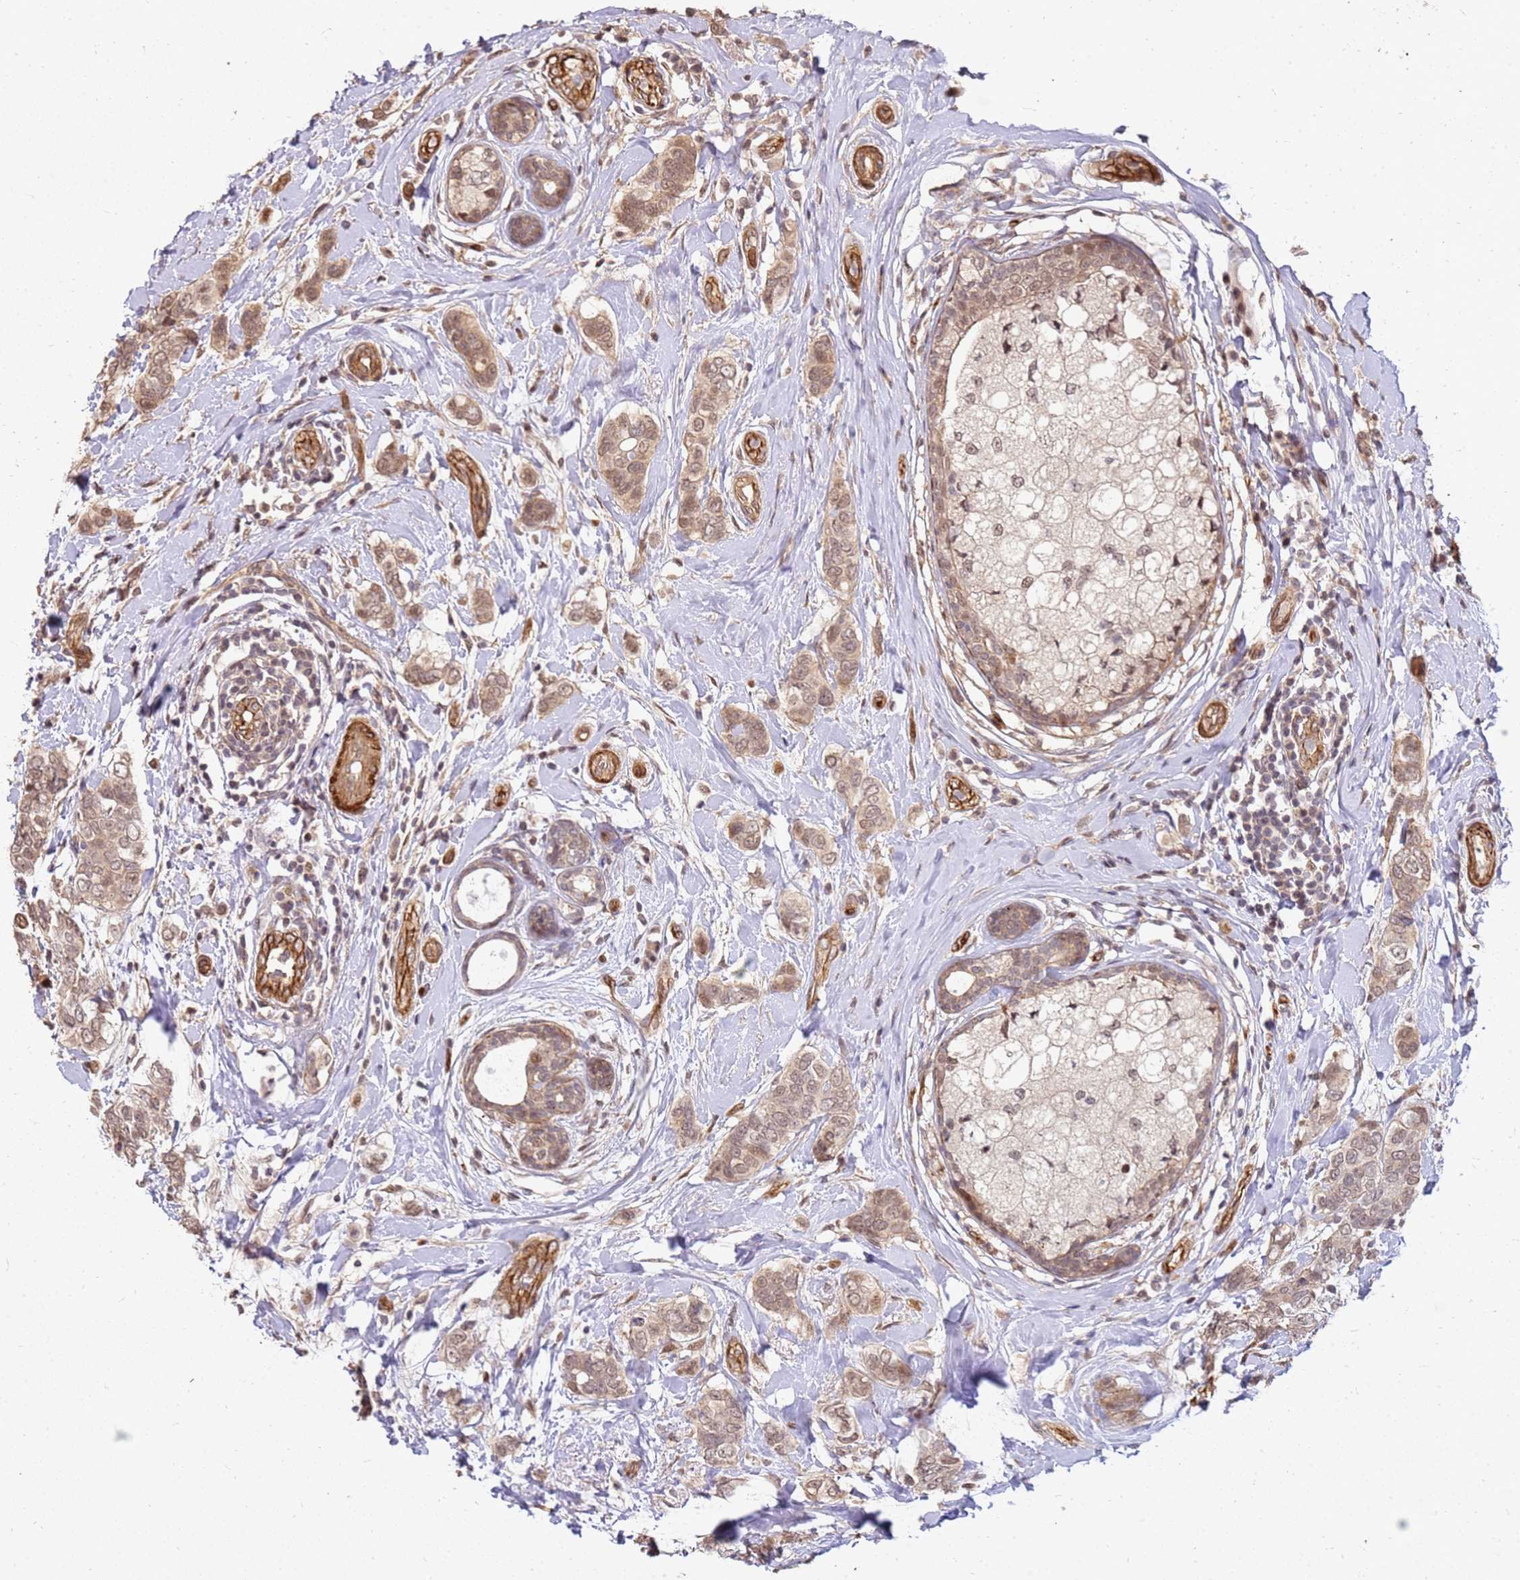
{"staining": {"intensity": "moderate", "quantity": ">75%", "location": "cytoplasmic/membranous,nuclear"}, "tissue": "breast cancer", "cell_type": "Tumor cells", "image_type": "cancer", "snomed": [{"axis": "morphology", "description": "Lobular carcinoma"}, {"axis": "topography", "description": "Breast"}], "caption": "Protein analysis of breast cancer tissue demonstrates moderate cytoplasmic/membranous and nuclear positivity in approximately >75% of tumor cells.", "gene": "ST18", "patient": {"sex": "female", "age": 51}}